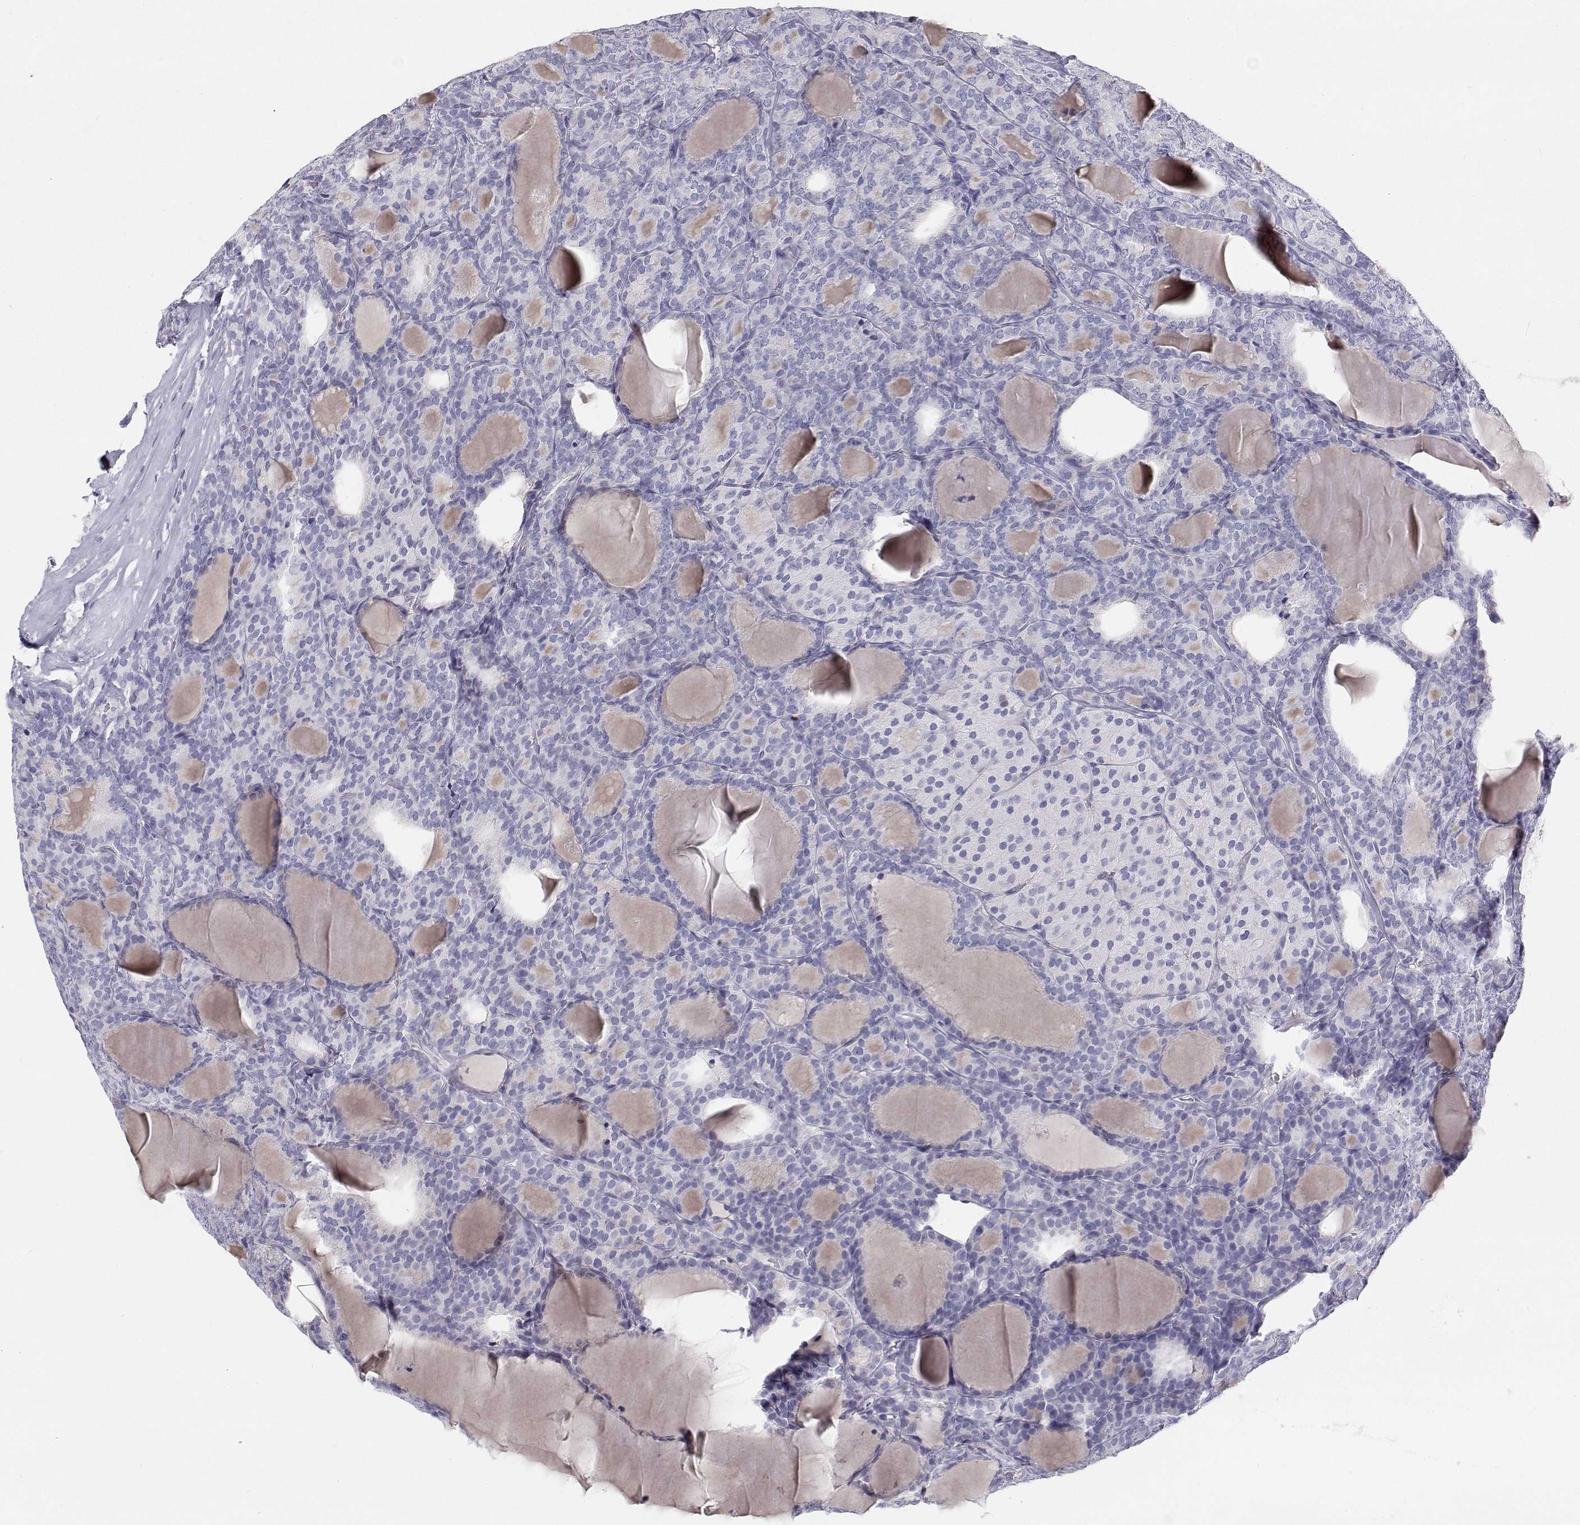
{"staining": {"intensity": "negative", "quantity": "none", "location": "none"}, "tissue": "thyroid cancer", "cell_type": "Tumor cells", "image_type": "cancer", "snomed": [{"axis": "morphology", "description": "Follicular adenoma carcinoma, NOS"}, {"axis": "topography", "description": "Thyroid gland"}], "caption": "Immunohistochemical staining of human follicular adenoma carcinoma (thyroid) exhibits no significant staining in tumor cells. (DAB (3,3'-diaminobenzidine) IHC, high magnification).", "gene": "TTN", "patient": {"sex": "male", "age": 74}}